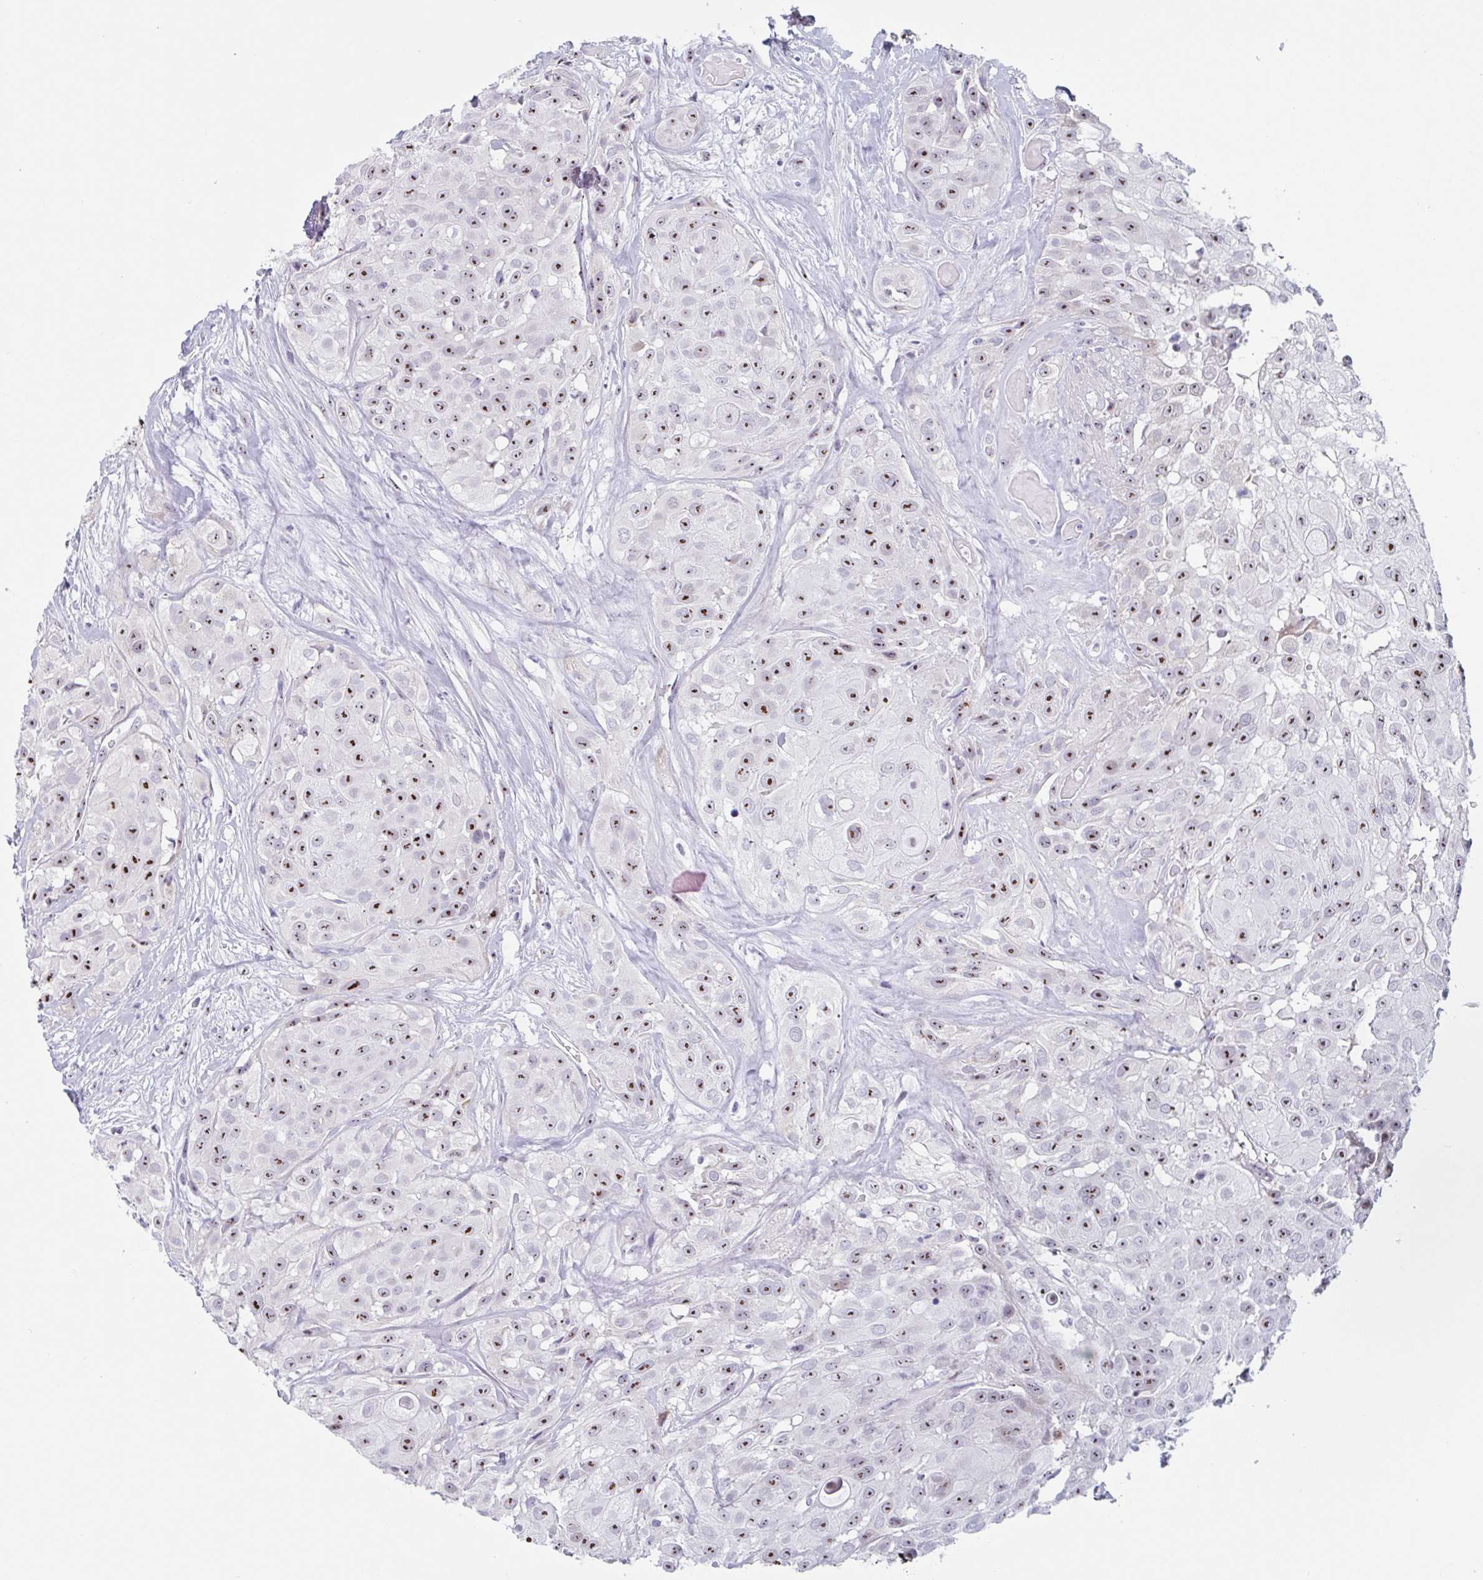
{"staining": {"intensity": "moderate", "quantity": ">75%", "location": "nuclear"}, "tissue": "head and neck cancer", "cell_type": "Tumor cells", "image_type": "cancer", "snomed": [{"axis": "morphology", "description": "Squamous cell carcinoma, NOS"}, {"axis": "topography", "description": "Head-Neck"}], "caption": "Head and neck cancer stained with DAB (3,3'-diaminobenzidine) immunohistochemistry shows medium levels of moderate nuclear expression in approximately >75% of tumor cells.", "gene": "LENG9", "patient": {"sex": "male", "age": 83}}